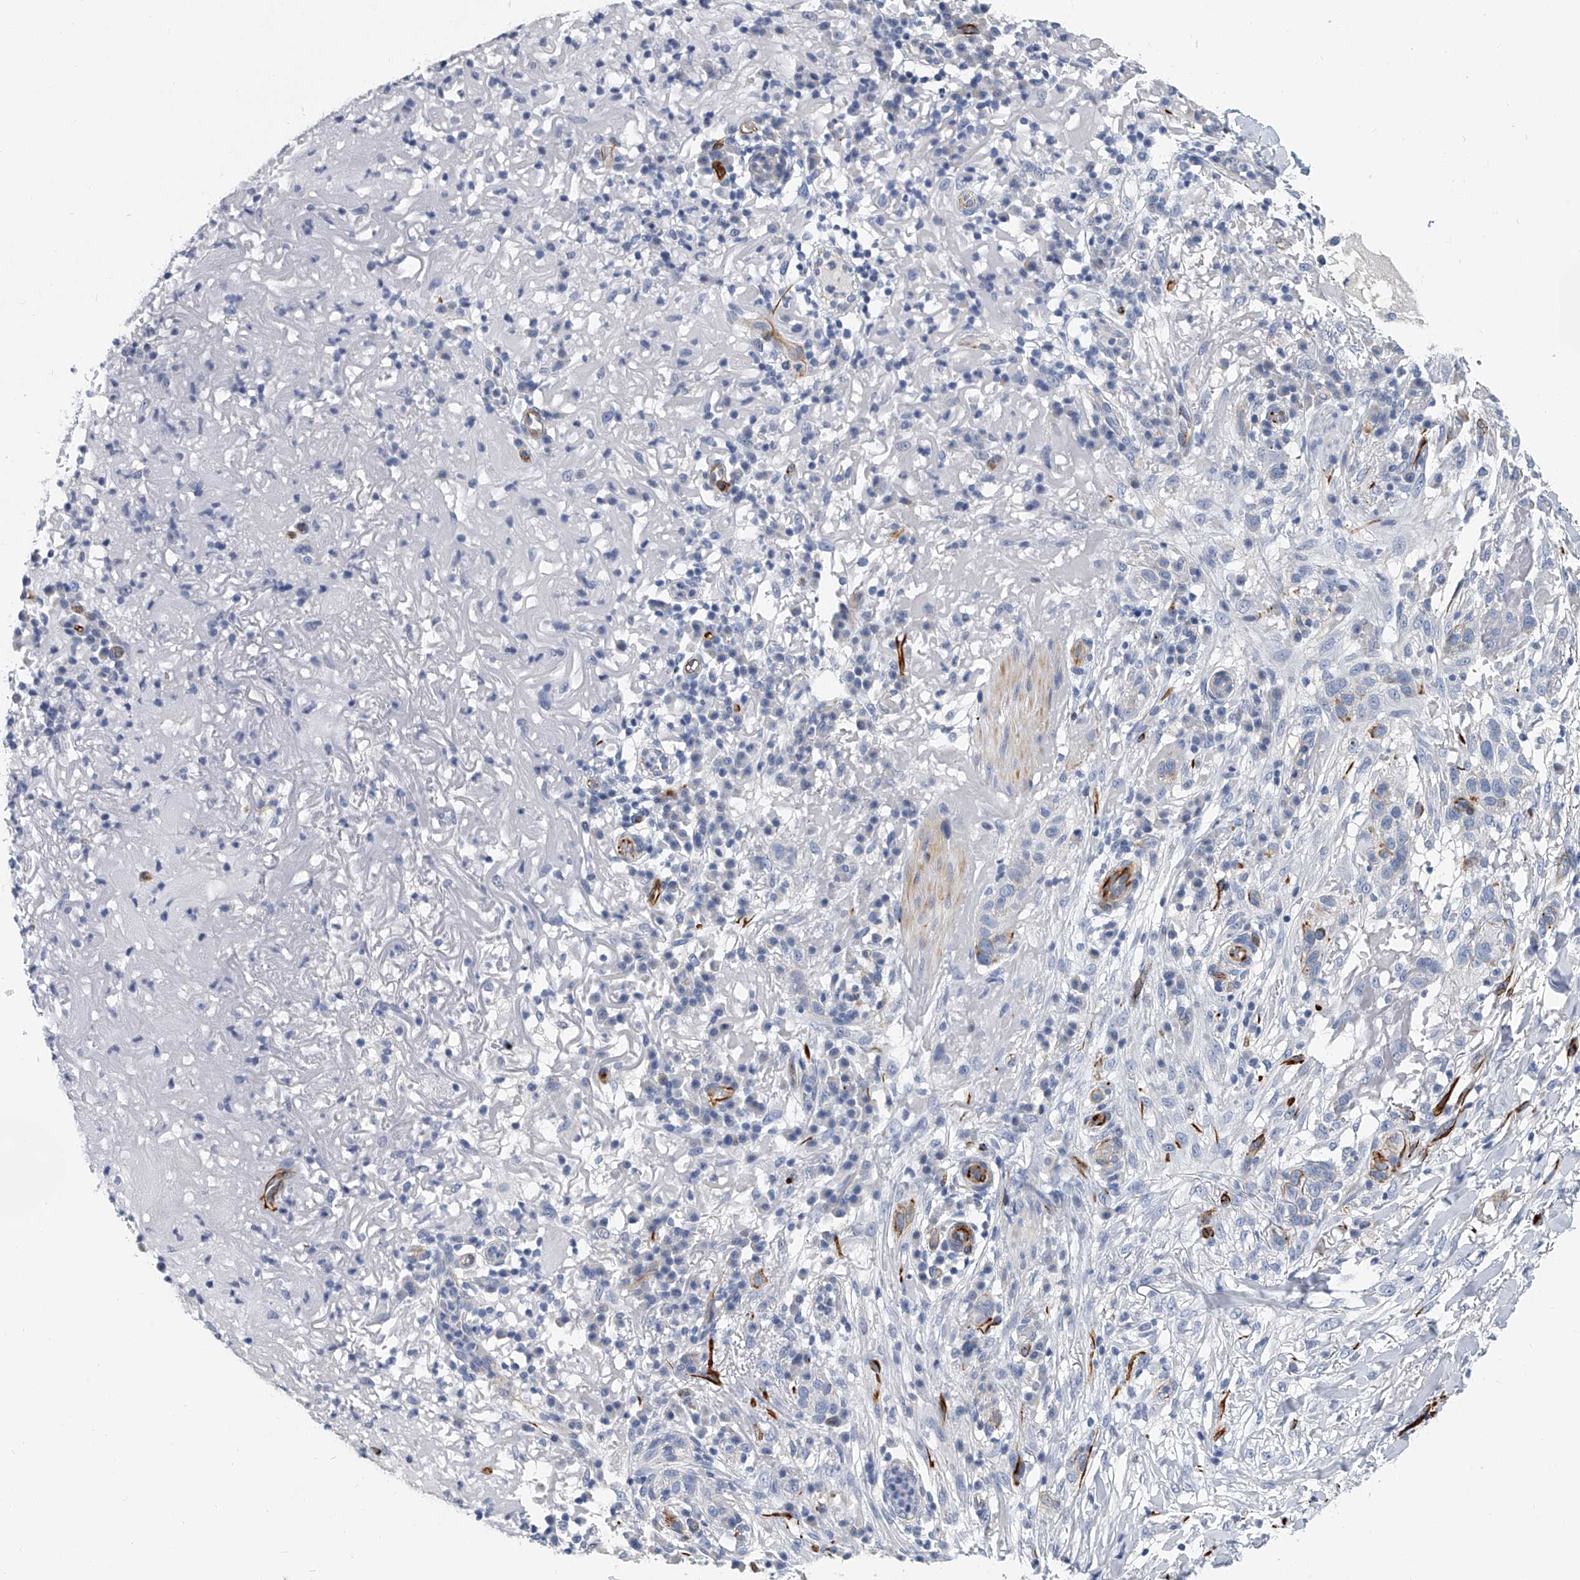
{"staining": {"intensity": "negative", "quantity": "none", "location": "none"}, "tissue": "skin cancer", "cell_type": "Tumor cells", "image_type": "cancer", "snomed": [{"axis": "morphology", "description": "Normal tissue, NOS"}, {"axis": "morphology", "description": "Squamous cell carcinoma, NOS"}, {"axis": "topography", "description": "Skin"}], "caption": "Squamous cell carcinoma (skin) stained for a protein using immunohistochemistry (IHC) reveals no staining tumor cells.", "gene": "KIRREL1", "patient": {"sex": "female", "age": 96}}